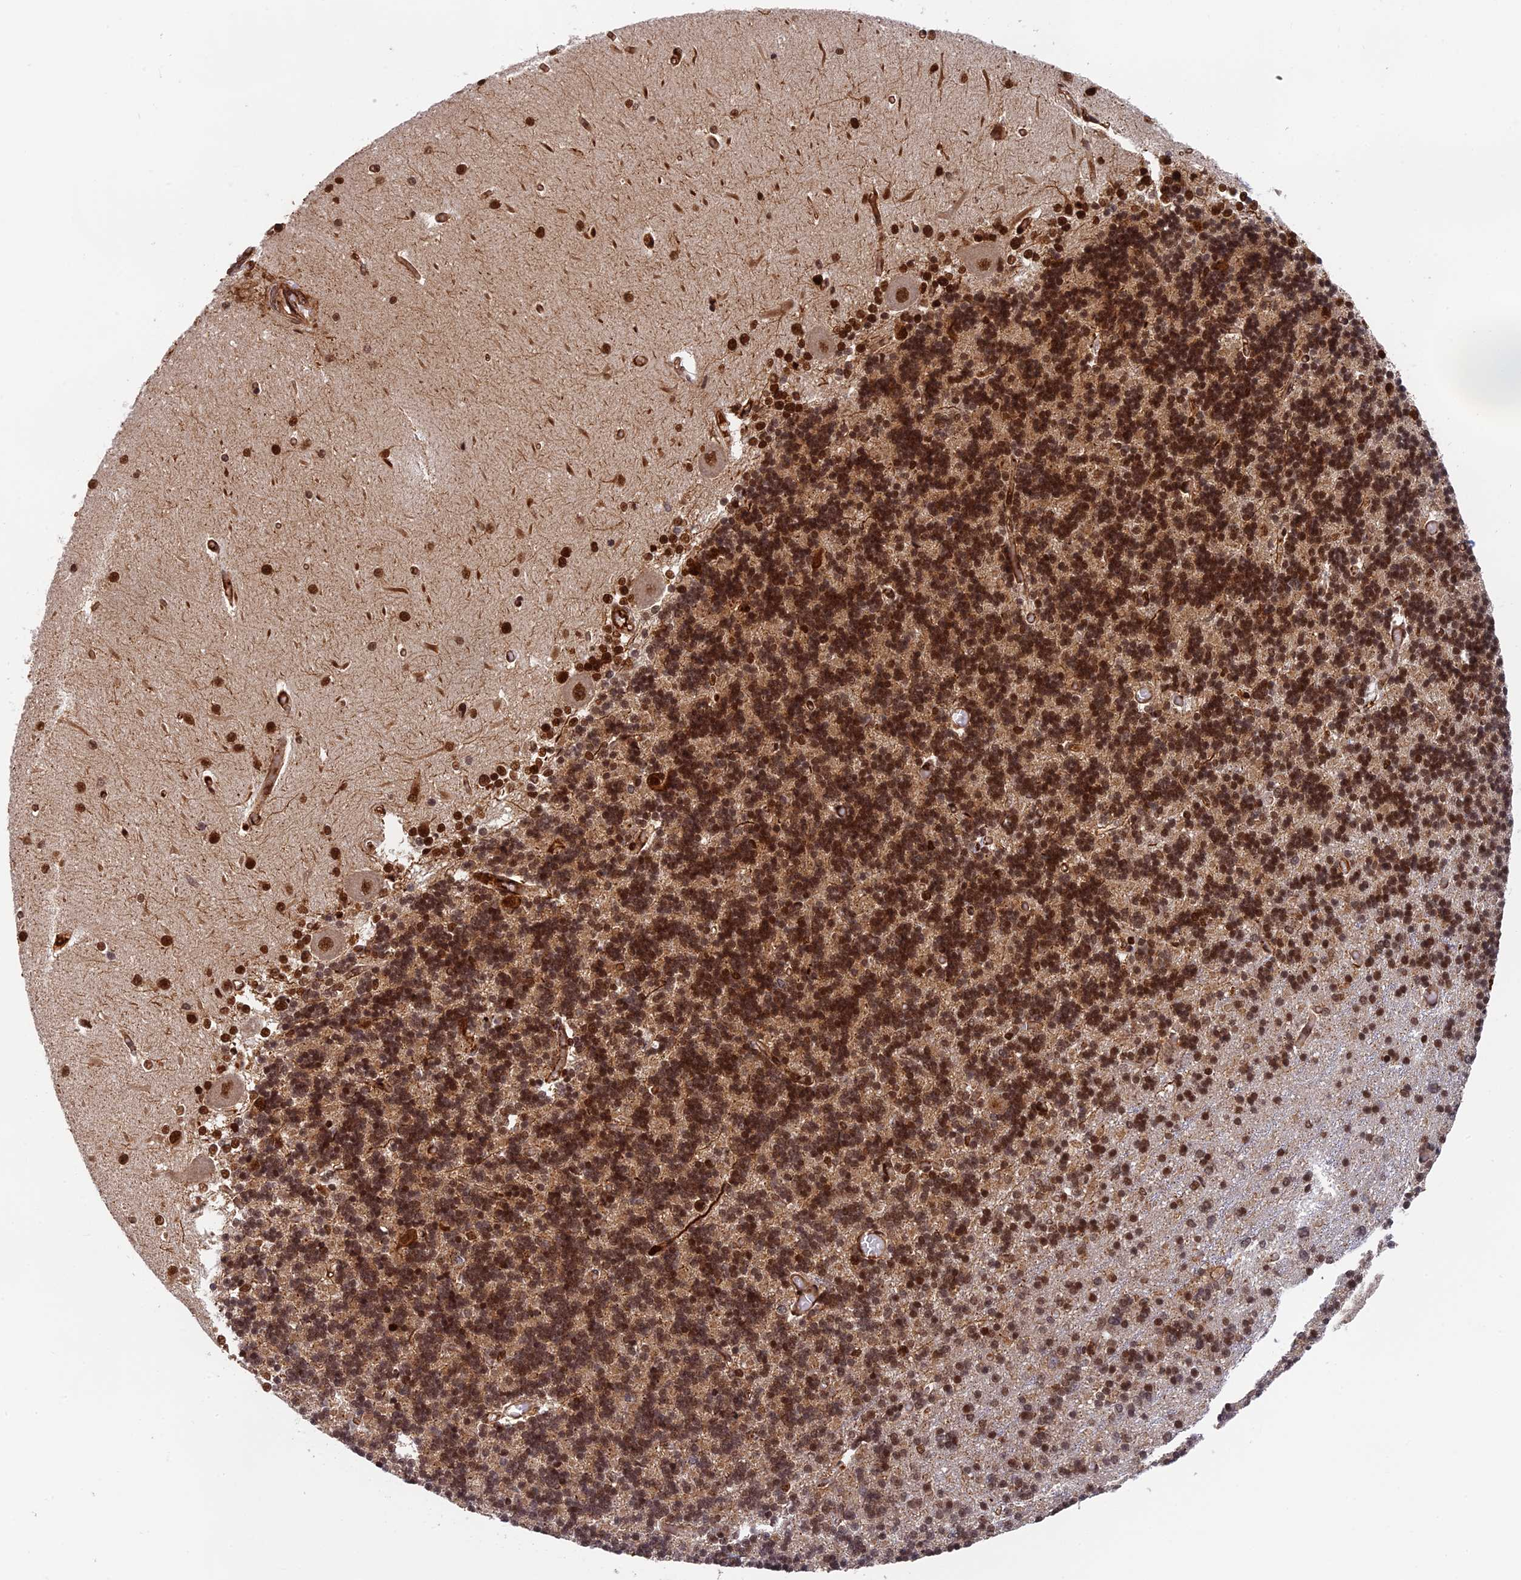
{"staining": {"intensity": "strong", "quantity": "25%-75%", "location": "nuclear"}, "tissue": "cerebellum", "cell_type": "Cells in granular layer", "image_type": "normal", "snomed": [{"axis": "morphology", "description": "Normal tissue, NOS"}, {"axis": "topography", "description": "Cerebellum"}], "caption": "A high amount of strong nuclear expression is seen in approximately 25%-75% of cells in granular layer in unremarkable cerebellum. Nuclei are stained in blue.", "gene": "OSBPL1A", "patient": {"sex": "male", "age": 37}}